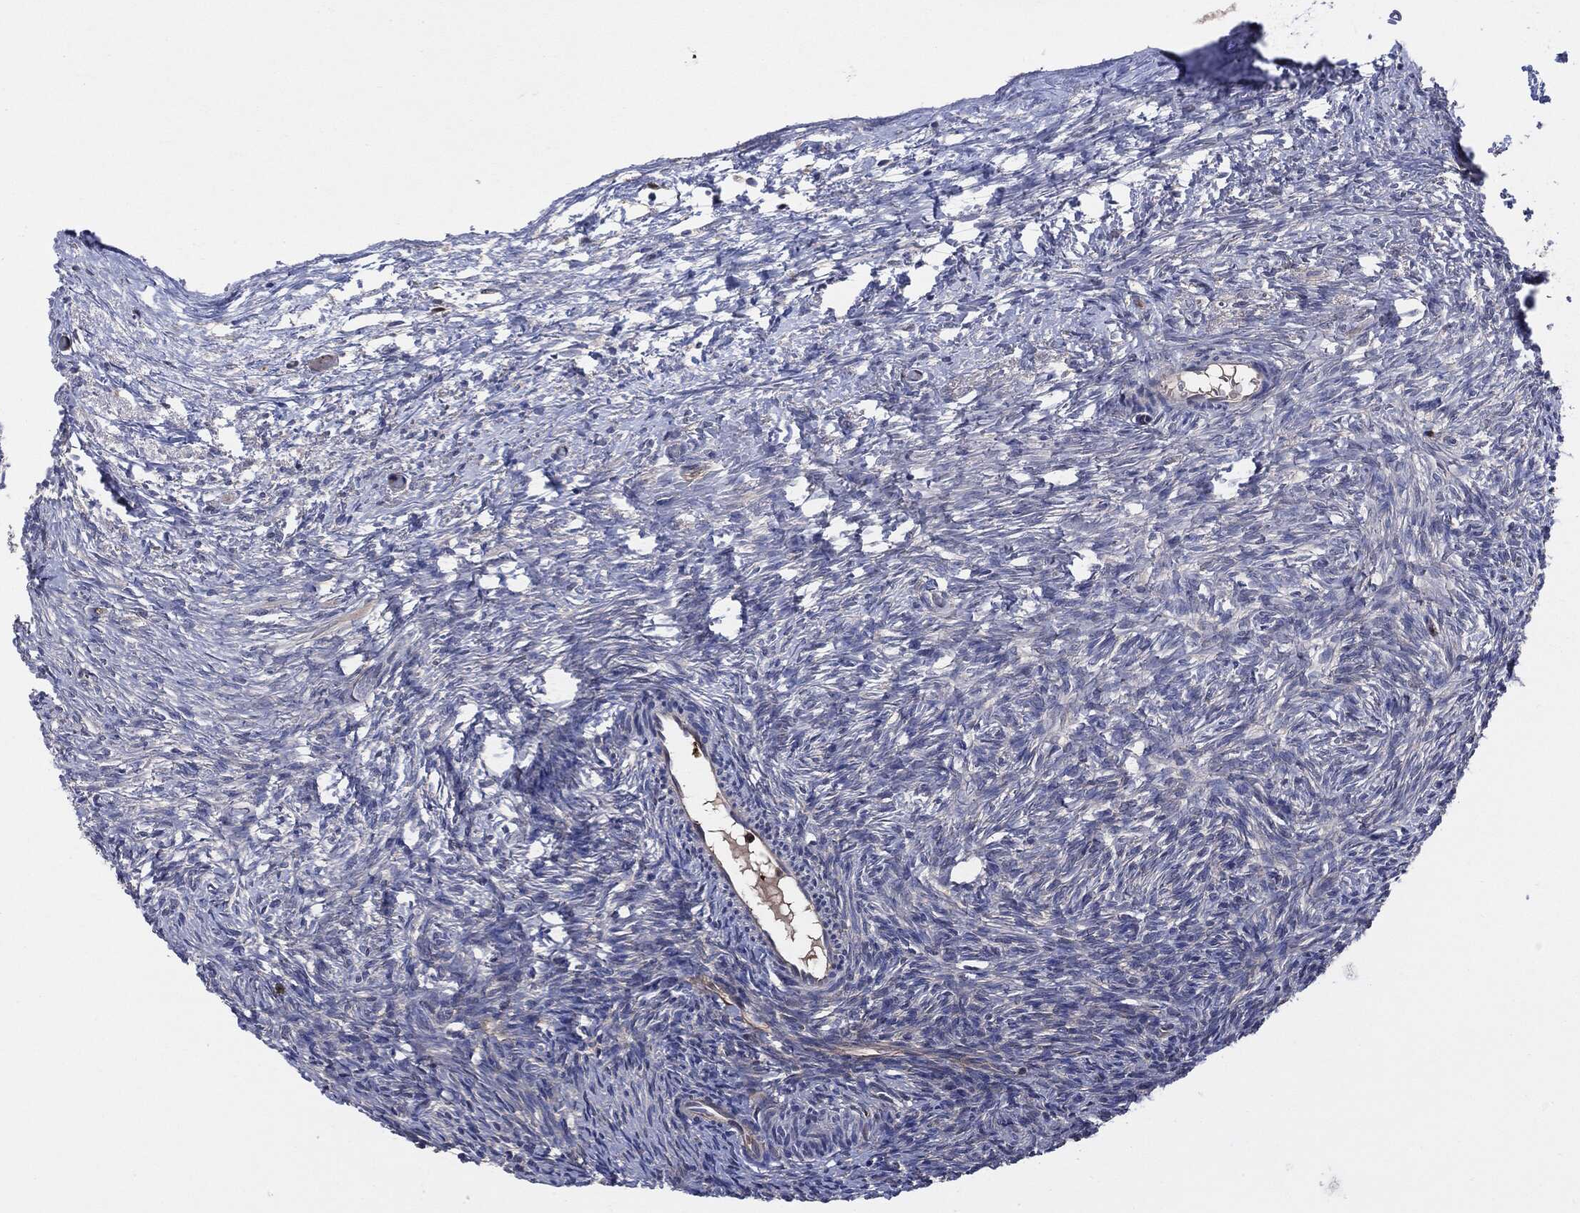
{"staining": {"intensity": "strong", "quantity": ">75%", "location": "cytoplasmic/membranous"}, "tissue": "ovary", "cell_type": "Follicle cells", "image_type": "normal", "snomed": [{"axis": "morphology", "description": "Normal tissue, NOS"}, {"axis": "topography", "description": "Ovary"}], "caption": "A brown stain highlights strong cytoplasmic/membranous staining of a protein in follicle cells of benign human ovary. (brown staining indicates protein expression, while blue staining denotes nuclei).", "gene": "XPNPEP1", "patient": {"sex": "female", "age": 39}}